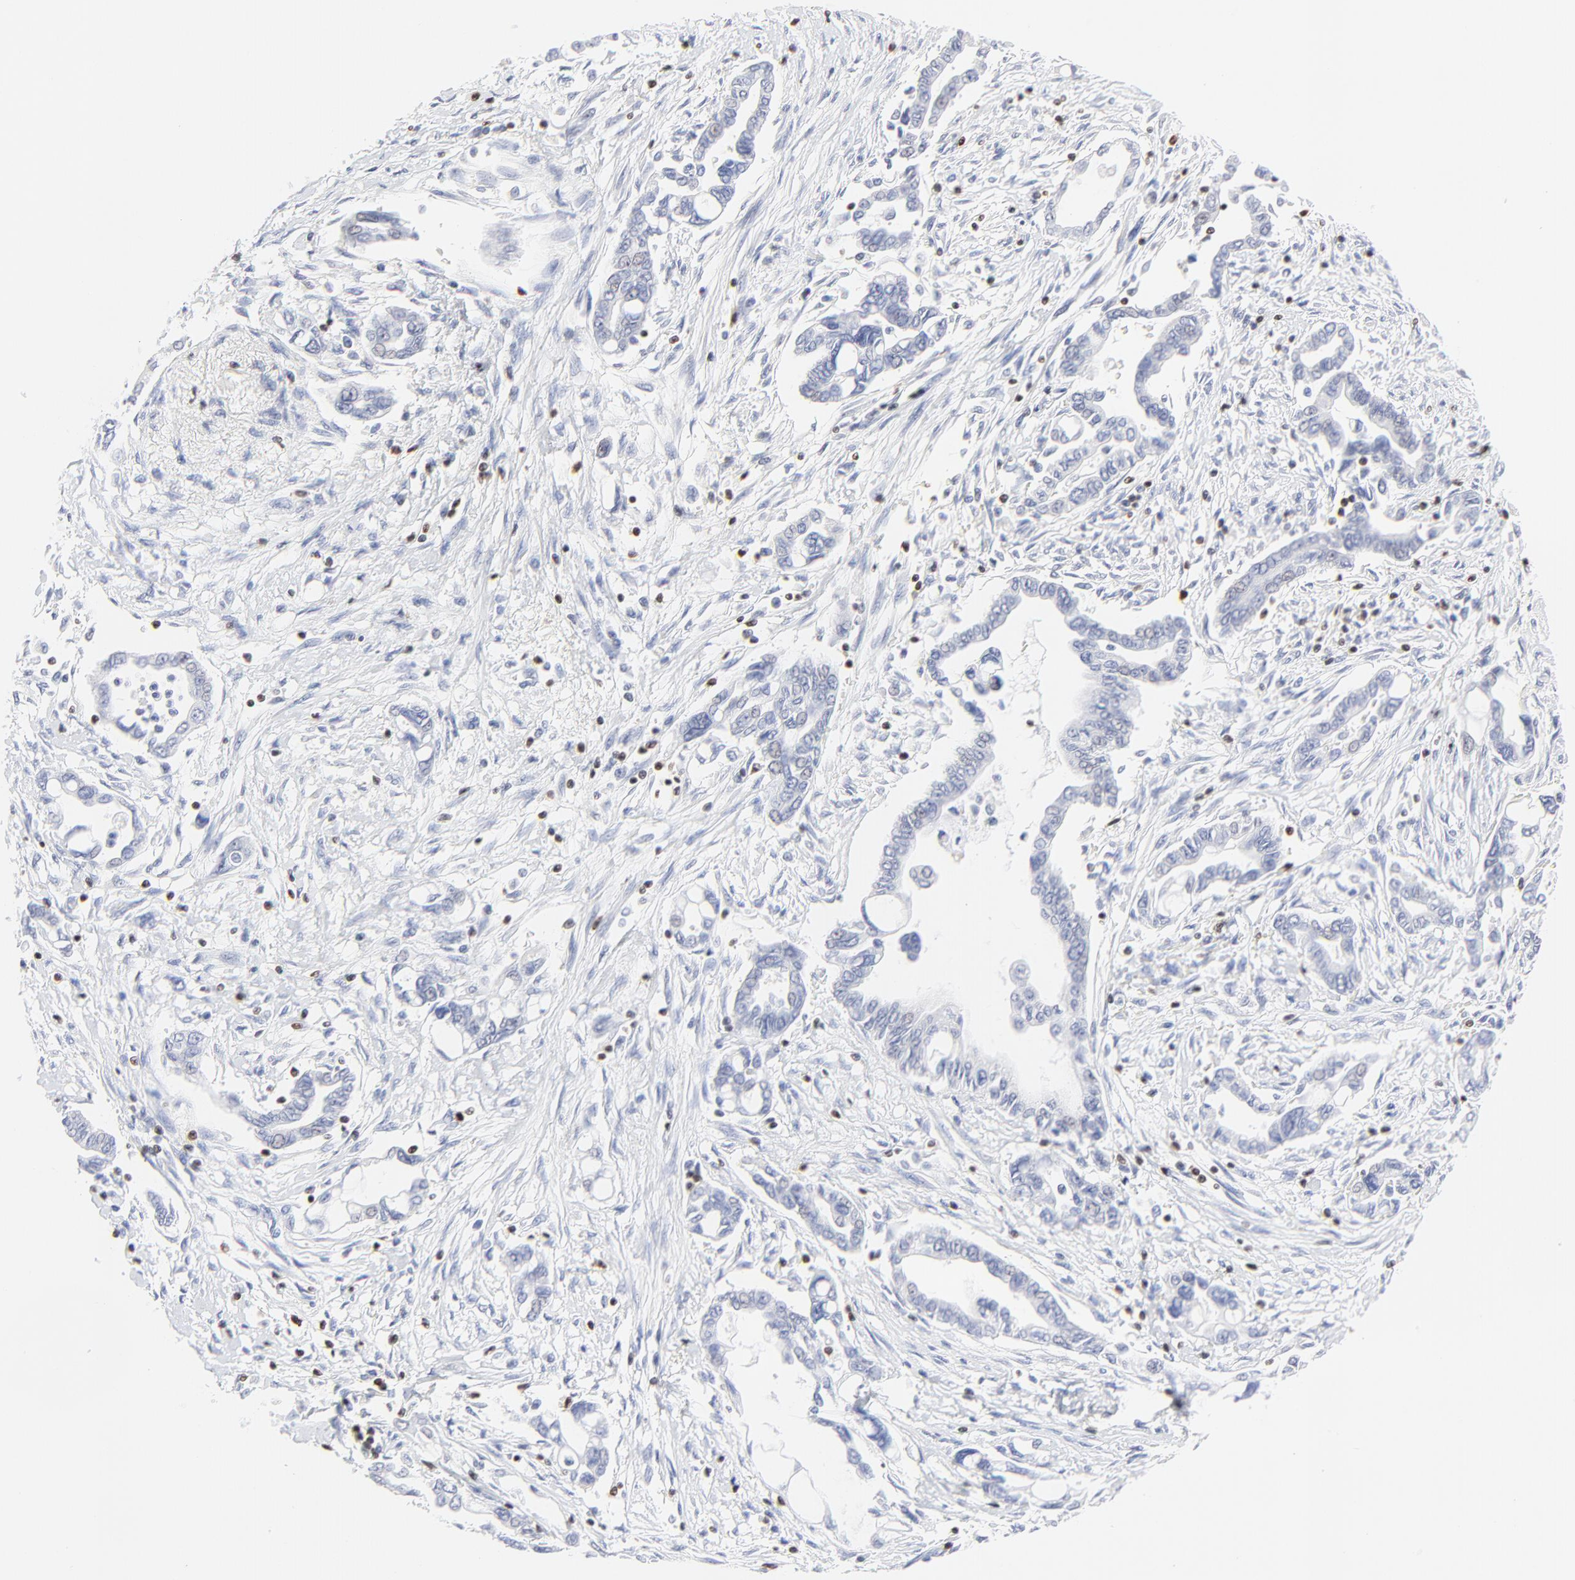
{"staining": {"intensity": "negative", "quantity": "none", "location": "none"}, "tissue": "pancreatic cancer", "cell_type": "Tumor cells", "image_type": "cancer", "snomed": [{"axis": "morphology", "description": "Adenocarcinoma, NOS"}, {"axis": "topography", "description": "Pancreas"}], "caption": "This photomicrograph is of pancreatic cancer stained with immunohistochemistry (IHC) to label a protein in brown with the nuclei are counter-stained blue. There is no positivity in tumor cells.", "gene": "ZAP70", "patient": {"sex": "female", "age": 57}}